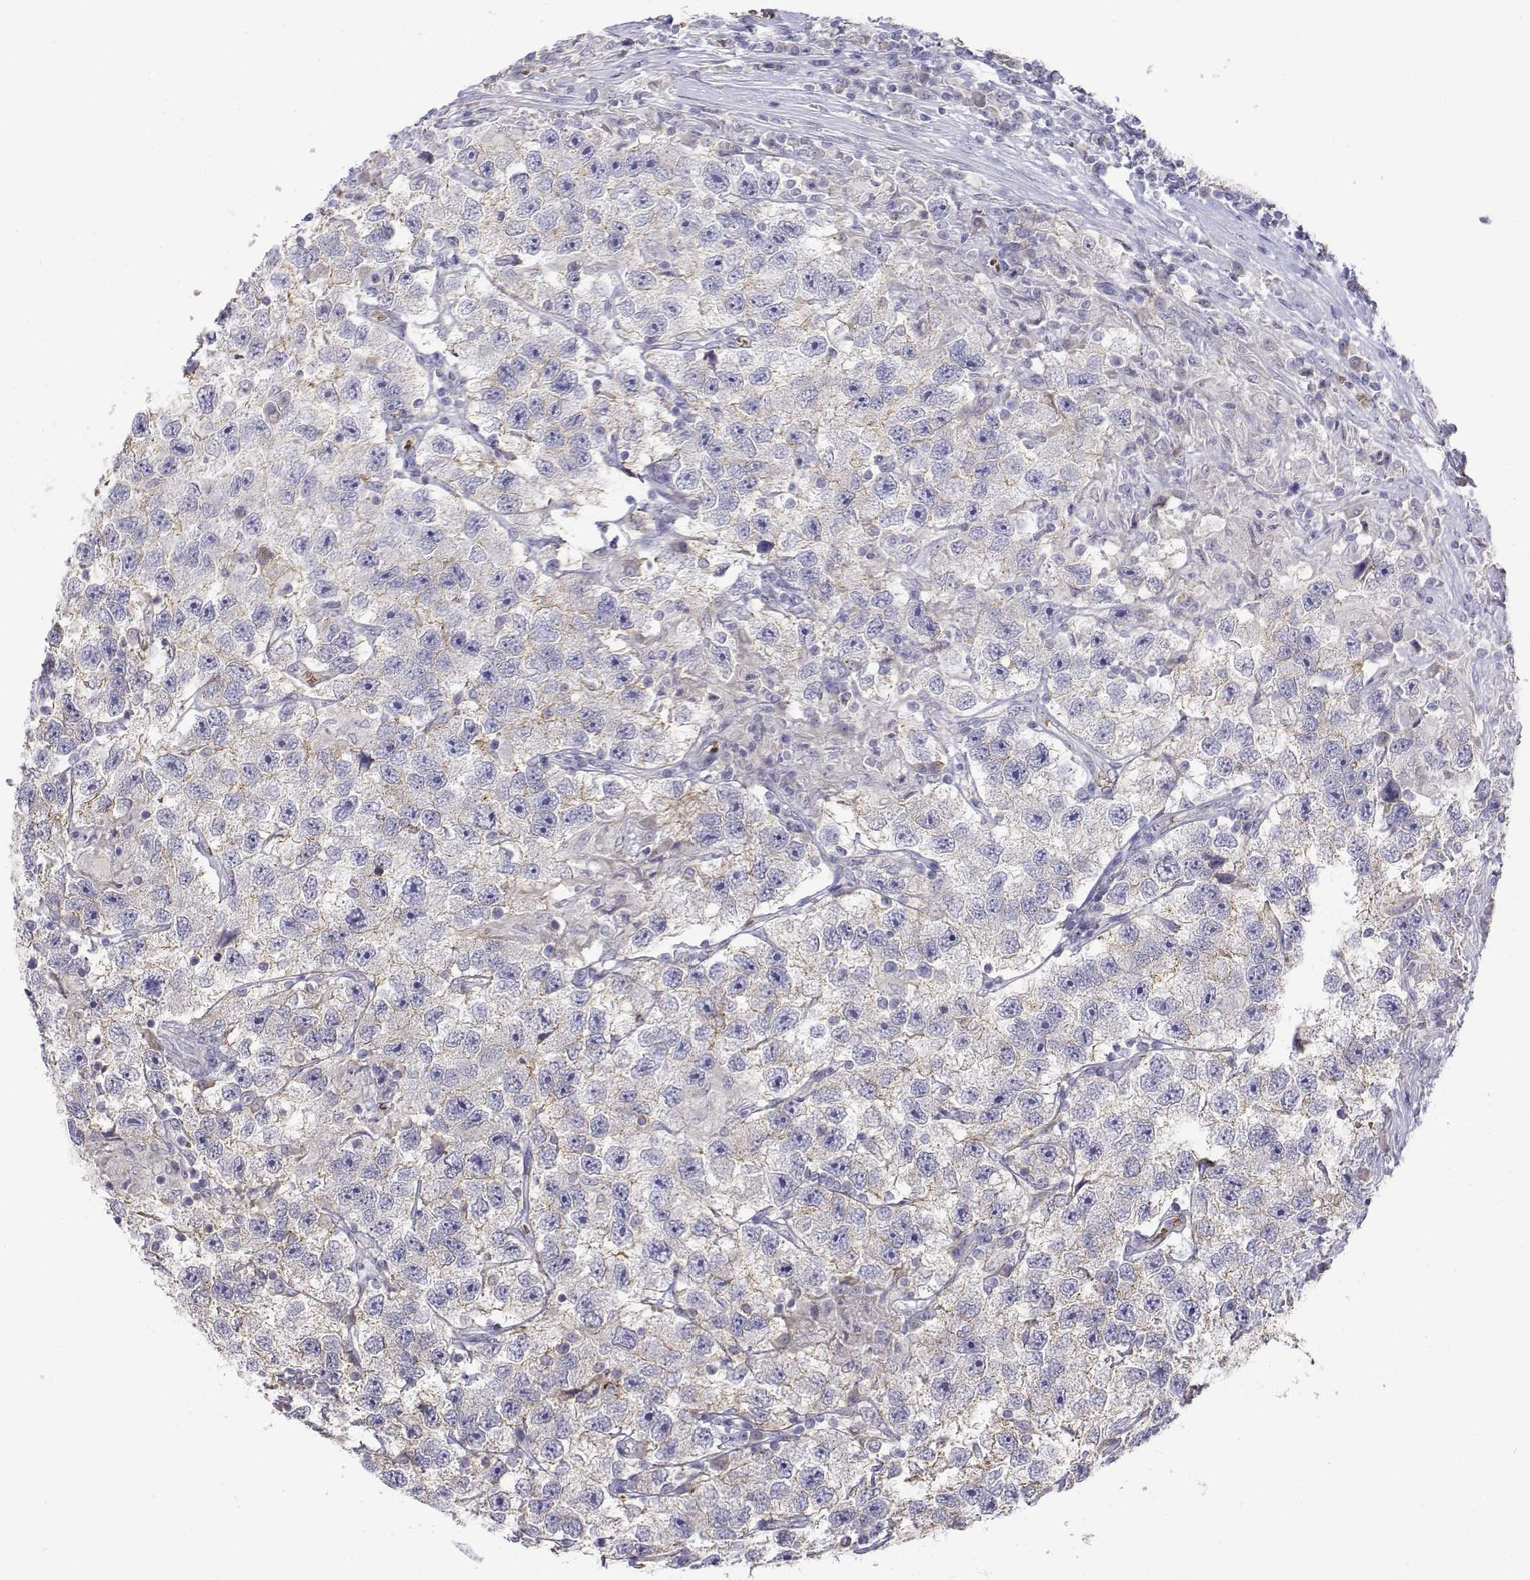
{"staining": {"intensity": "negative", "quantity": "none", "location": "none"}, "tissue": "testis cancer", "cell_type": "Tumor cells", "image_type": "cancer", "snomed": [{"axis": "morphology", "description": "Seminoma, NOS"}, {"axis": "topography", "description": "Testis"}], "caption": "Tumor cells show no significant protein staining in testis cancer.", "gene": "CADM1", "patient": {"sex": "male", "age": 26}}